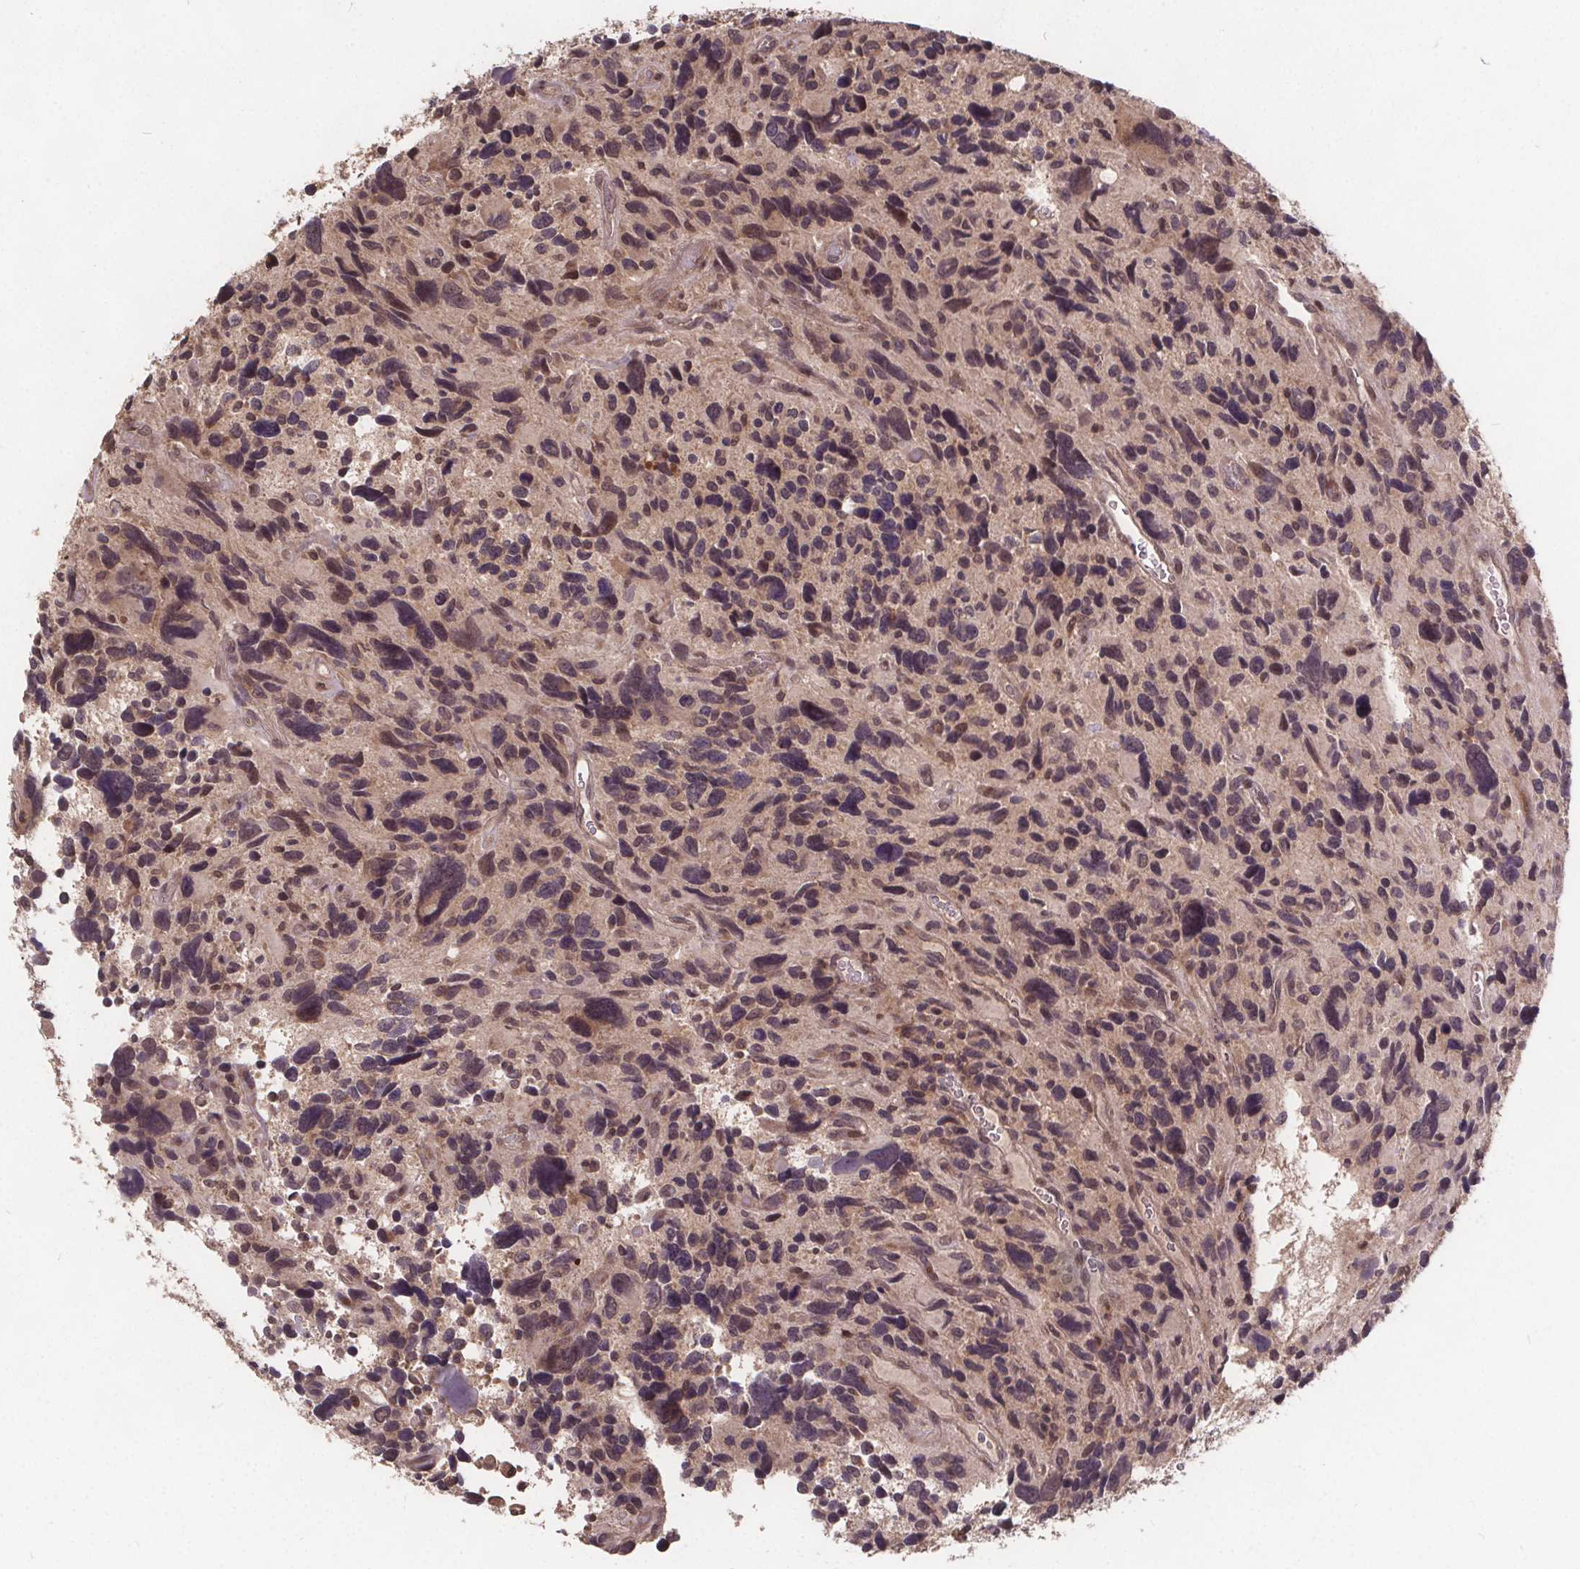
{"staining": {"intensity": "negative", "quantity": "none", "location": "none"}, "tissue": "glioma", "cell_type": "Tumor cells", "image_type": "cancer", "snomed": [{"axis": "morphology", "description": "Glioma, malignant, High grade"}, {"axis": "topography", "description": "Brain"}], "caption": "DAB (3,3'-diaminobenzidine) immunohistochemical staining of human glioma exhibits no significant positivity in tumor cells.", "gene": "USP9X", "patient": {"sex": "male", "age": 46}}